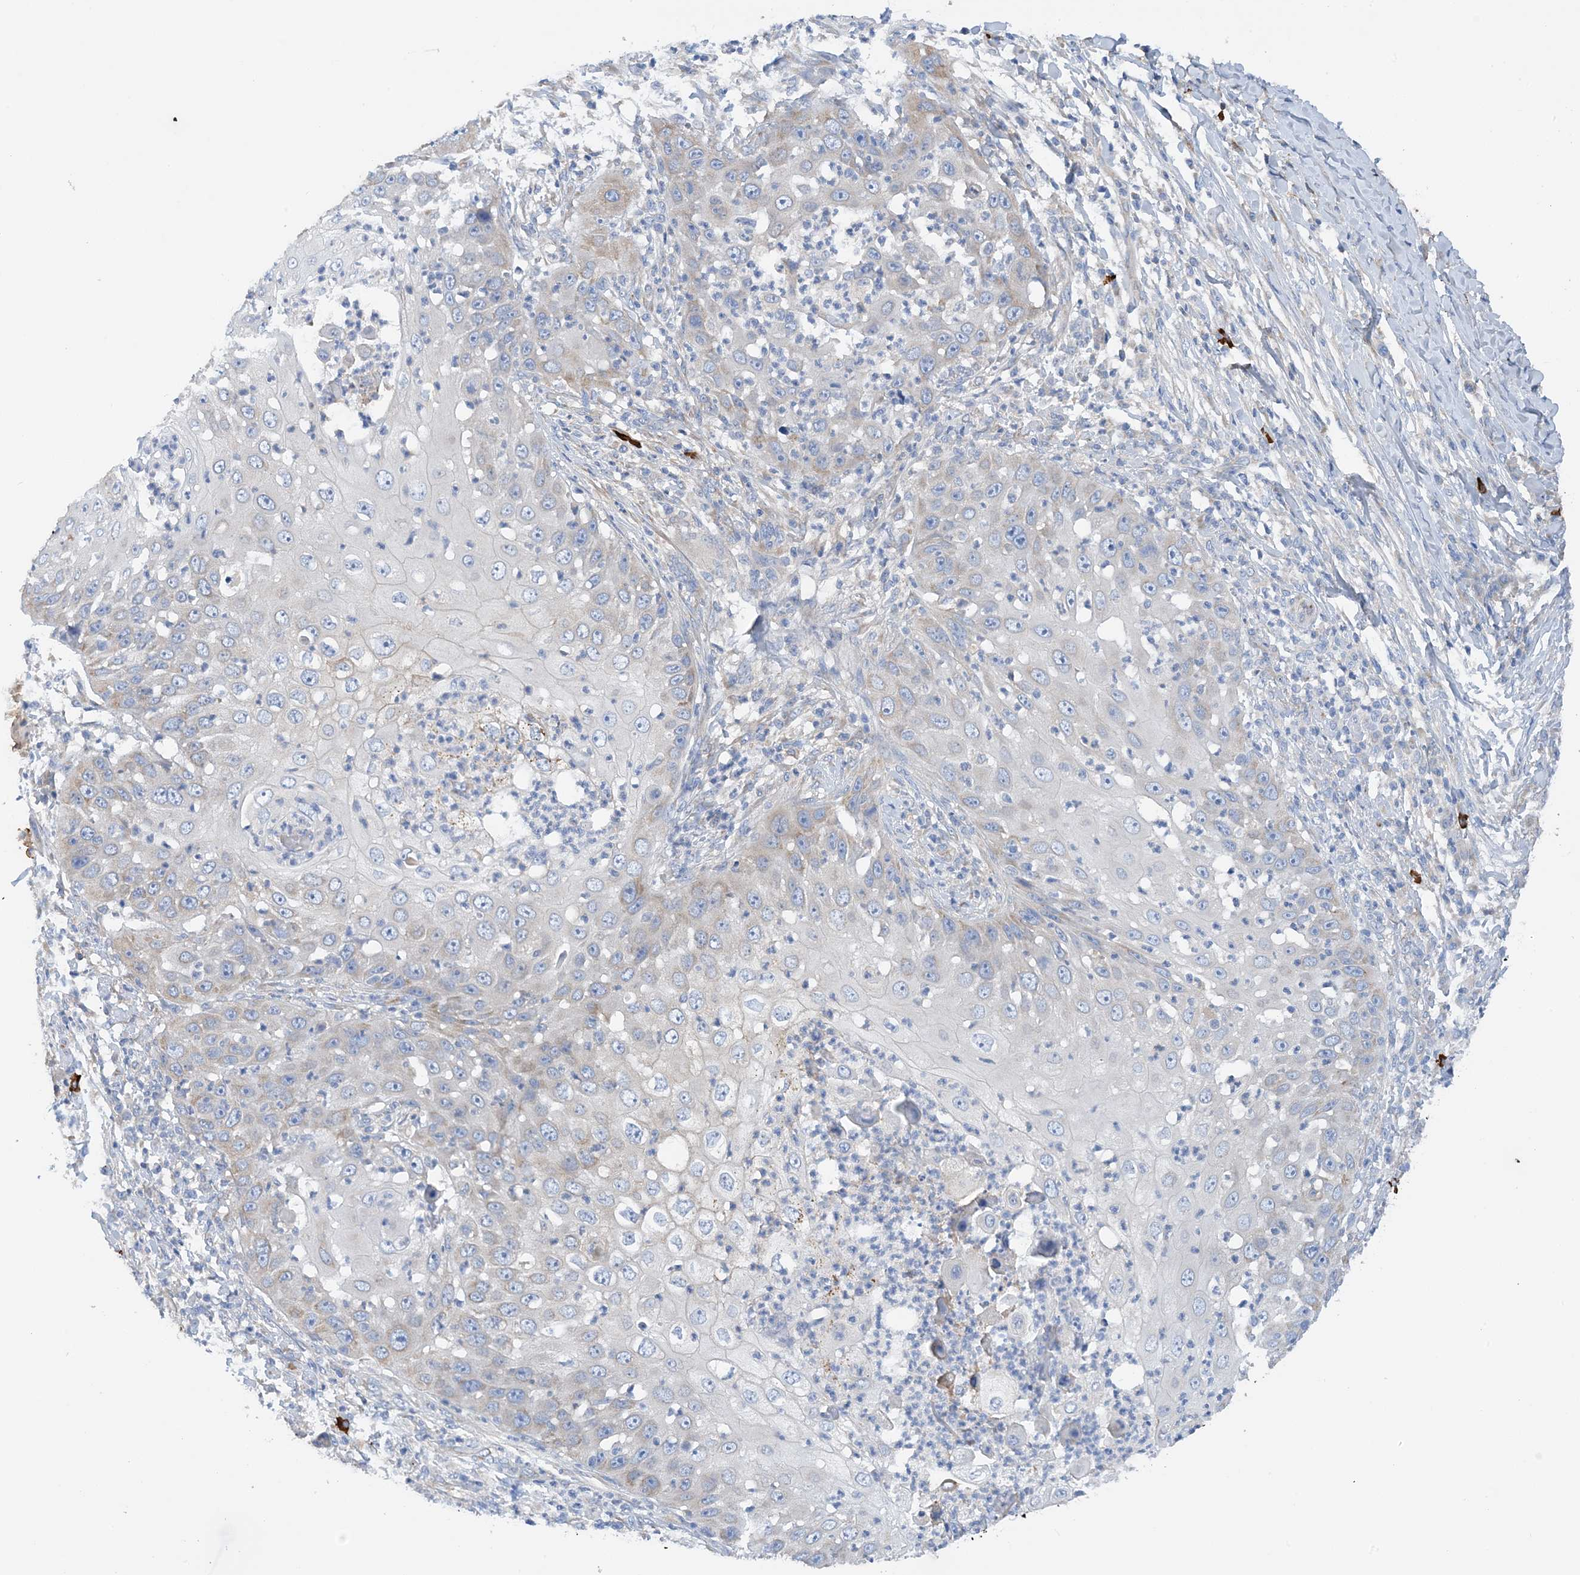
{"staining": {"intensity": "weak", "quantity": "<25%", "location": "cytoplasmic/membranous"}, "tissue": "skin cancer", "cell_type": "Tumor cells", "image_type": "cancer", "snomed": [{"axis": "morphology", "description": "Squamous cell carcinoma, NOS"}, {"axis": "topography", "description": "Skin"}], "caption": "There is no significant positivity in tumor cells of skin squamous cell carcinoma.", "gene": "SLC5A11", "patient": {"sex": "female", "age": 44}}